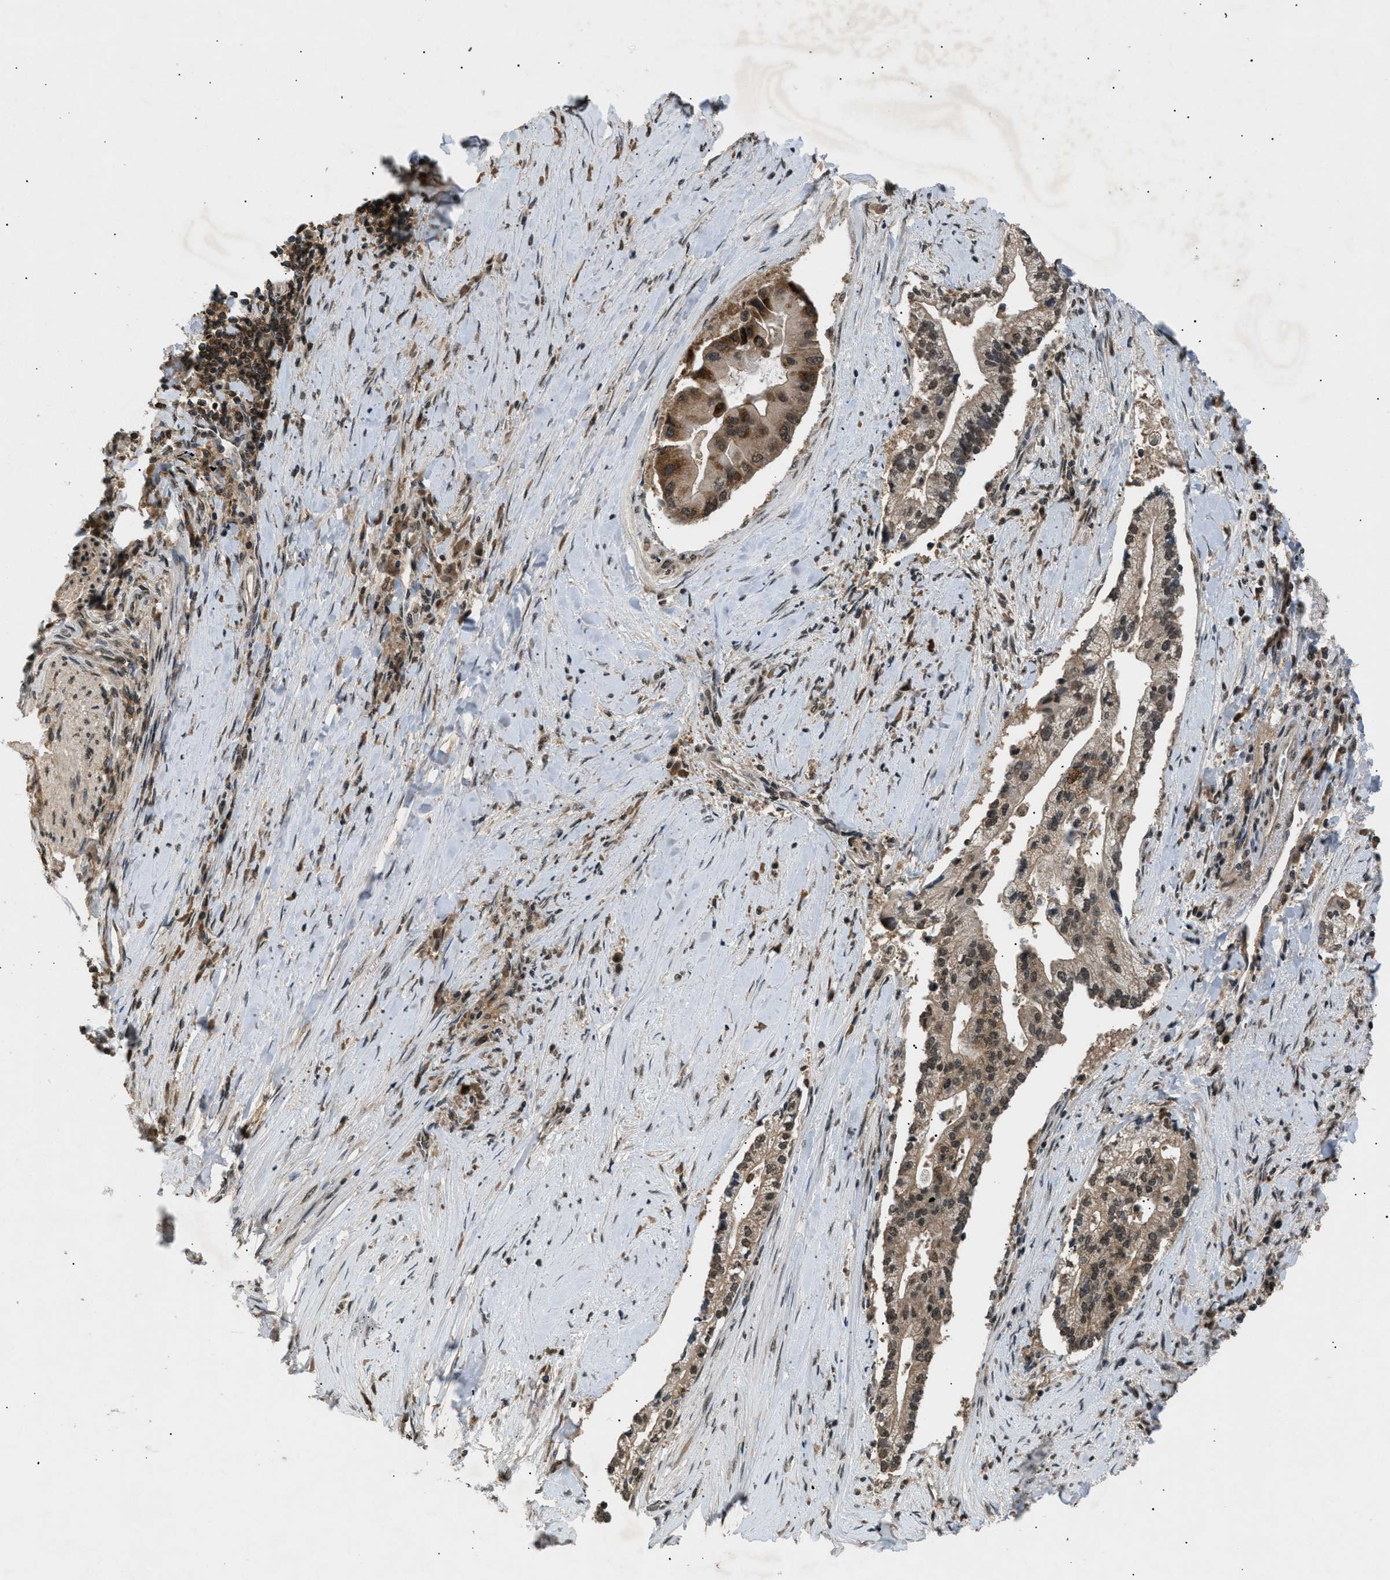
{"staining": {"intensity": "strong", "quantity": "25%-75%", "location": "cytoplasmic/membranous,nuclear"}, "tissue": "liver cancer", "cell_type": "Tumor cells", "image_type": "cancer", "snomed": [{"axis": "morphology", "description": "Cholangiocarcinoma"}, {"axis": "topography", "description": "Liver"}], "caption": "Cholangiocarcinoma (liver) stained for a protein displays strong cytoplasmic/membranous and nuclear positivity in tumor cells.", "gene": "RBM5", "patient": {"sex": "male", "age": 50}}